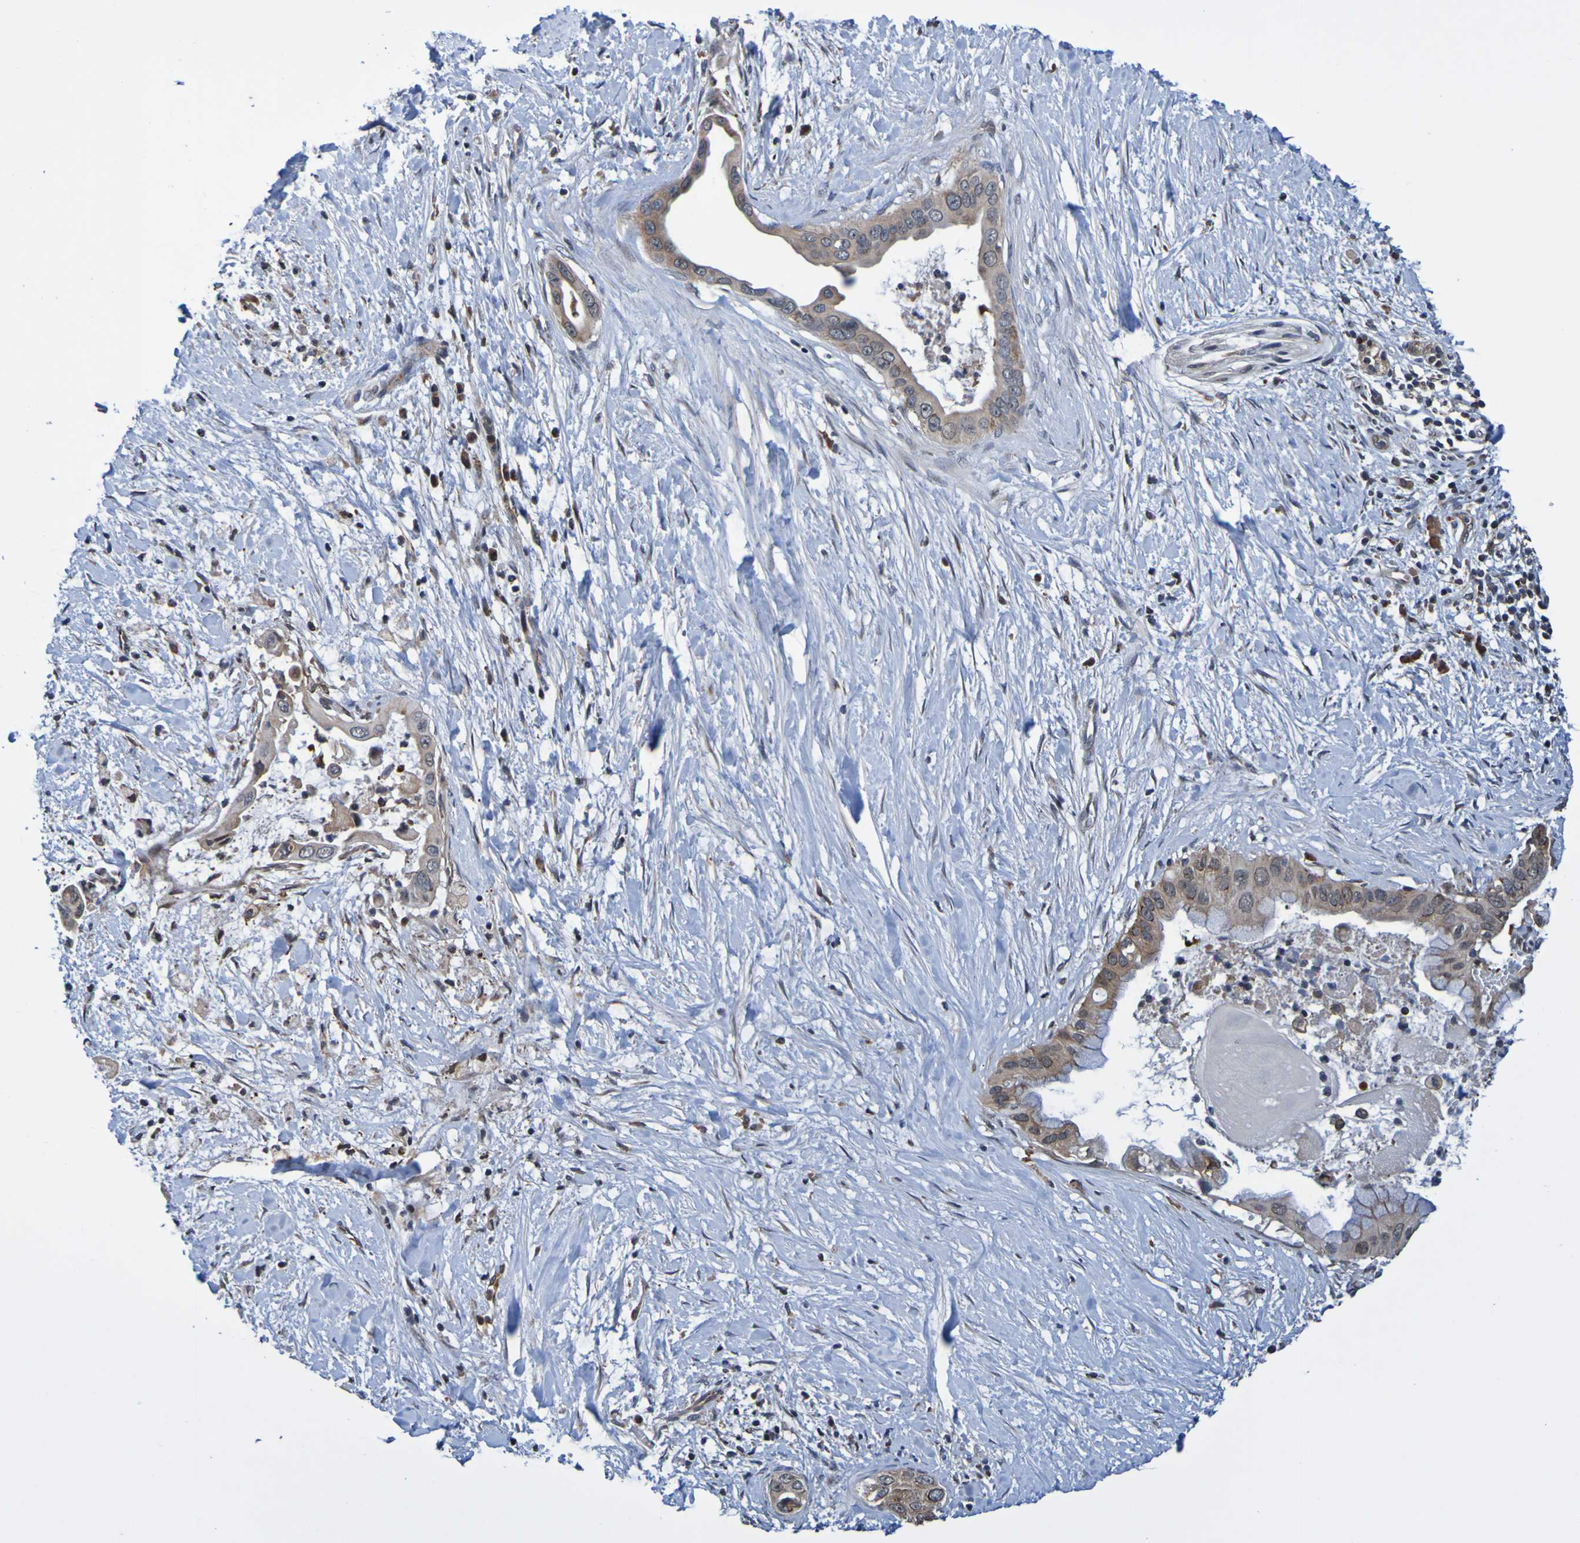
{"staining": {"intensity": "moderate", "quantity": ">75%", "location": "cytoplasmic/membranous"}, "tissue": "pancreatic cancer", "cell_type": "Tumor cells", "image_type": "cancer", "snomed": [{"axis": "morphology", "description": "Adenocarcinoma, NOS"}, {"axis": "topography", "description": "Pancreas"}], "caption": "A high-resolution histopathology image shows immunohistochemistry (IHC) staining of pancreatic adenocarcinoma, which reveals moderate cytoplasmic/membranous staining in about >75% of tumor cells.", "gene": "AXIN1", "patient": {"sex": "male", "age": 55}}